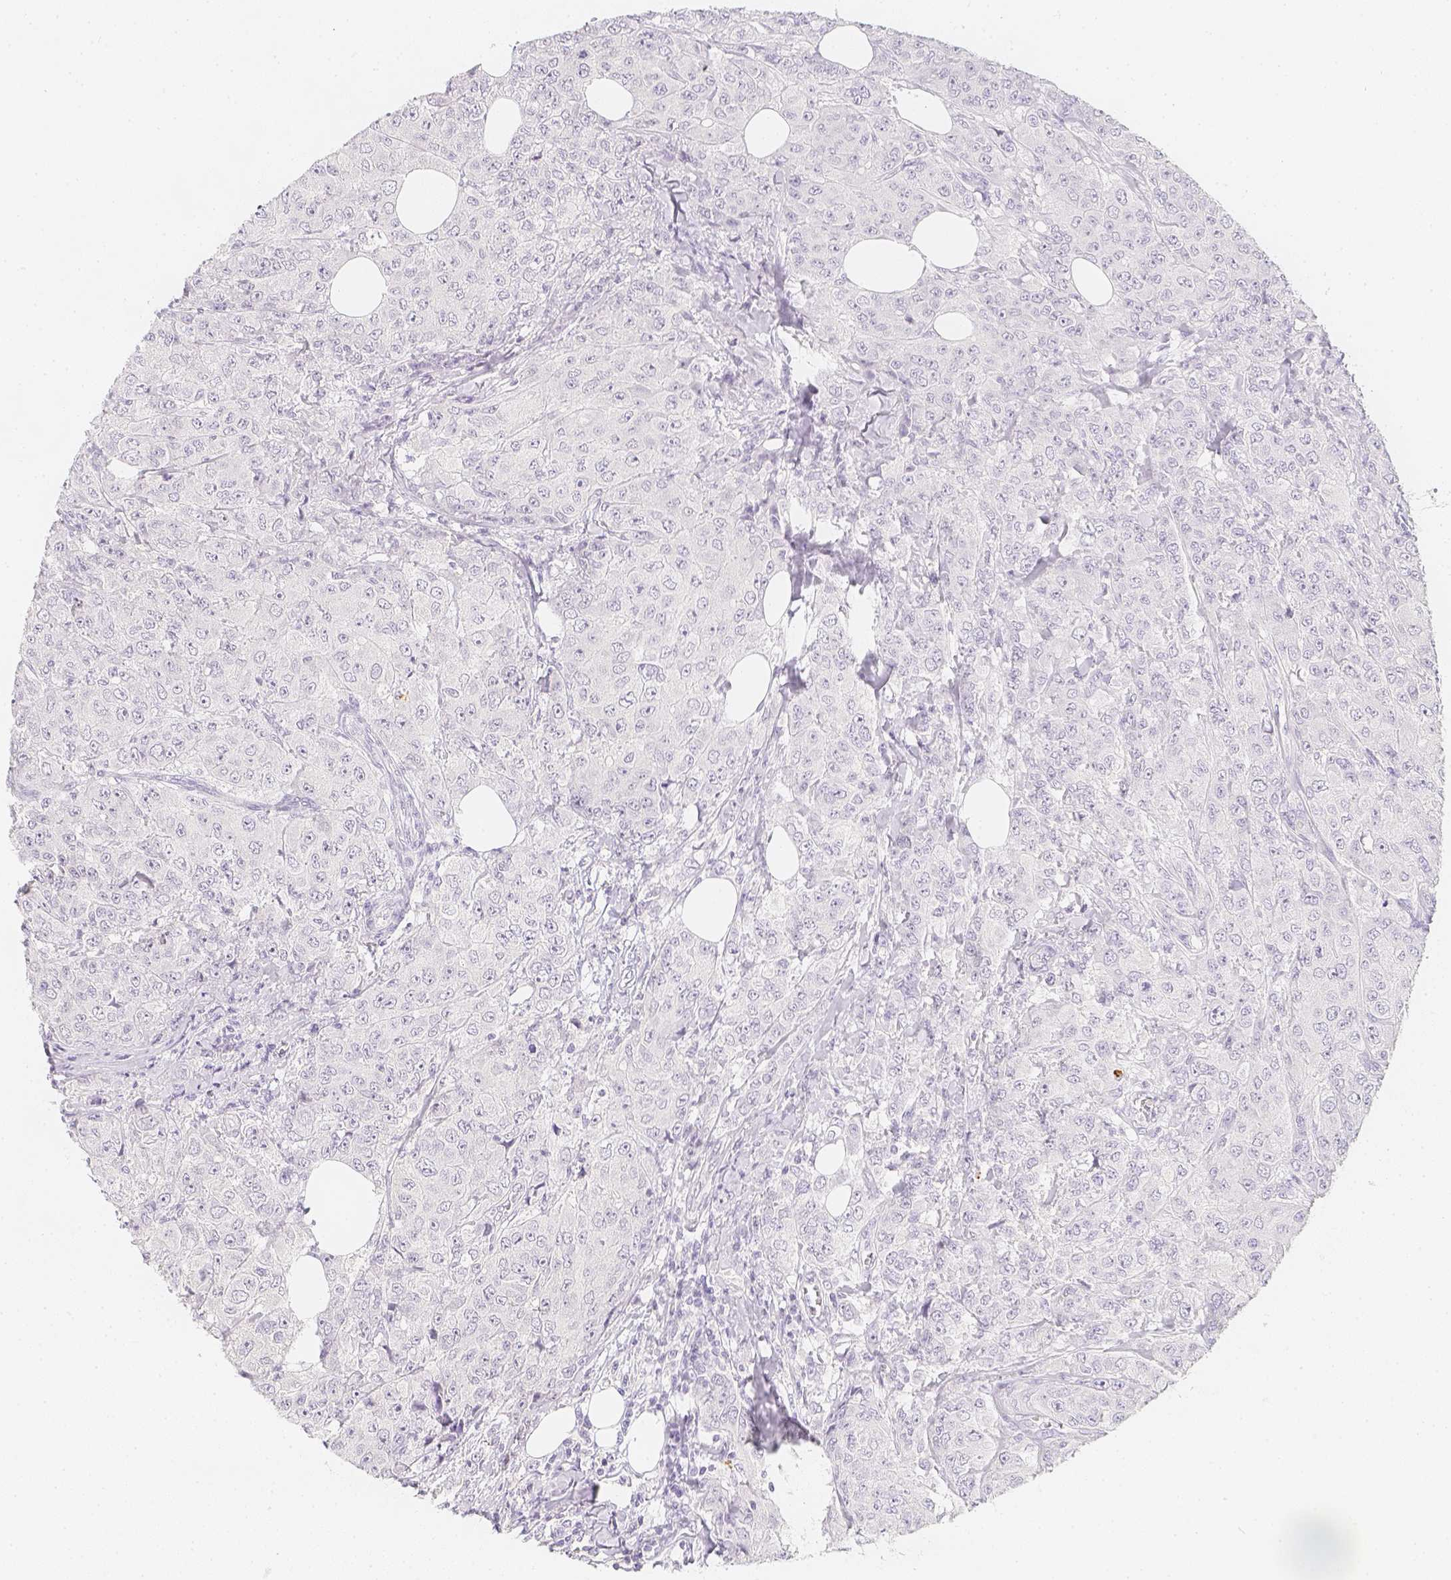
{"staining": {"intensity": "negative", "quantity": "none", "location": "none"}, "tissue": "breast cancer", "cell_type": "Tumor cells", "image_type": "cancer", "snomed": [{"axis": "morphology", "description": "Normal tissue, NOS"}, {"axis": "morphology", "description": "Duct carcinoma"}, {"axis": "topography", "description": "Breast"}], "caption": "DAB immunohistochemical staining of breast cancer displays no significant positivity in tumor cells. (DAB immunohistochemistry, high magnification).", "gene": "SLC18A1", "patient": {"sex": "female", "age": 43}}